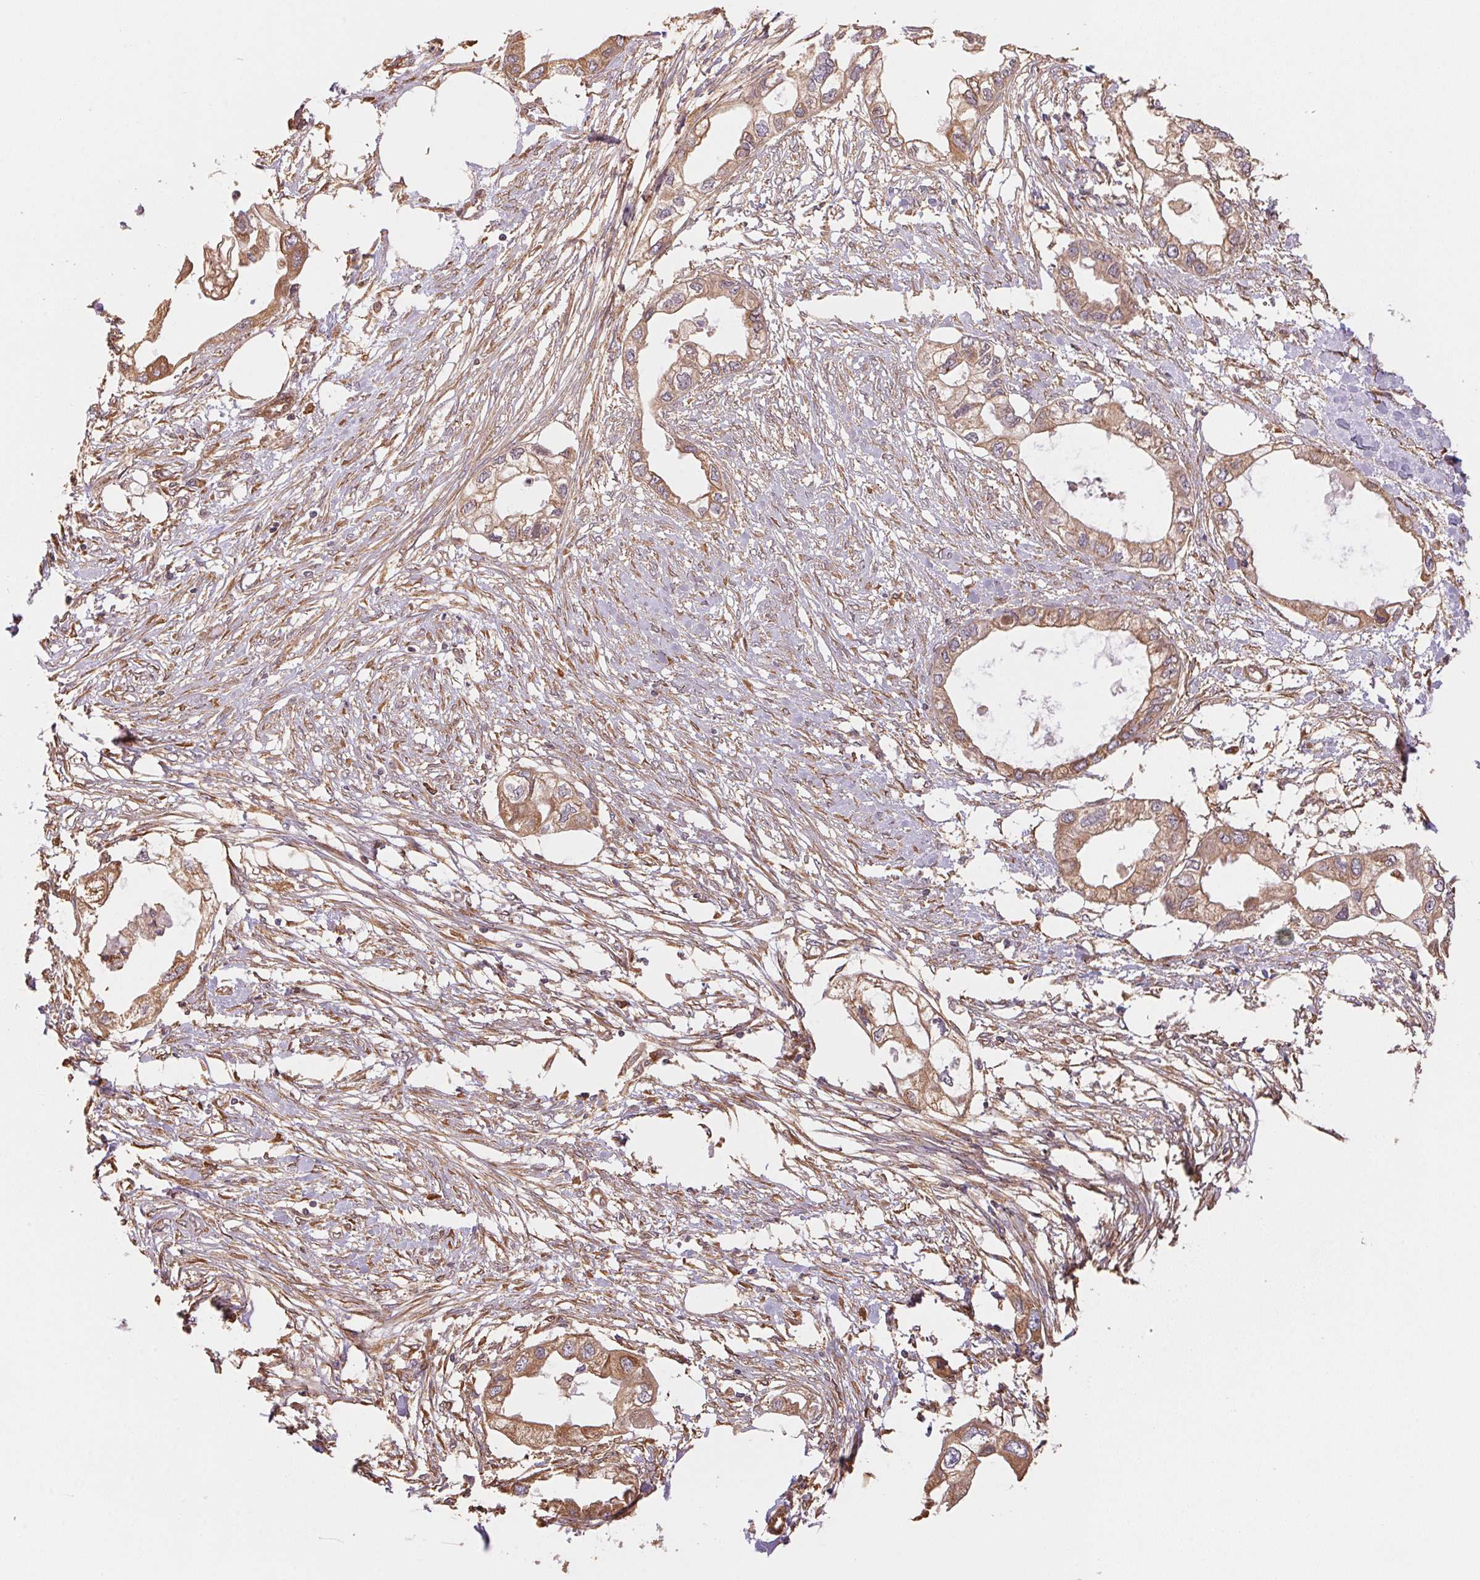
{"staining": {"intensity": "moderate", "quantity": ">75%", "location": "cytoplasmic/membranous"}, "tissue": "endometrial cancer", "cell_type": "Tumor cells", "image_type": "cancer", "snomed": [{"axis": "morphology", "description": "Adenocarcinoma, NOS"}, {"axis": "morphology", "description": "Adenocarcinoma, metastatic, NOS"}, {"axis": "topography", "description": "Adipose tissue"}, {"axis": "topography", "description": "Endometrium"}], "caption": "A brown stain highlights moderate cytoplasmic/membranous staining of a protein in endometrial cancer tumor cells. (DAB IHC, brown staining for protein, blue staining for nuclei).", "gene": "C6orf163", "patient": {"sex": "female", "age": 67}}